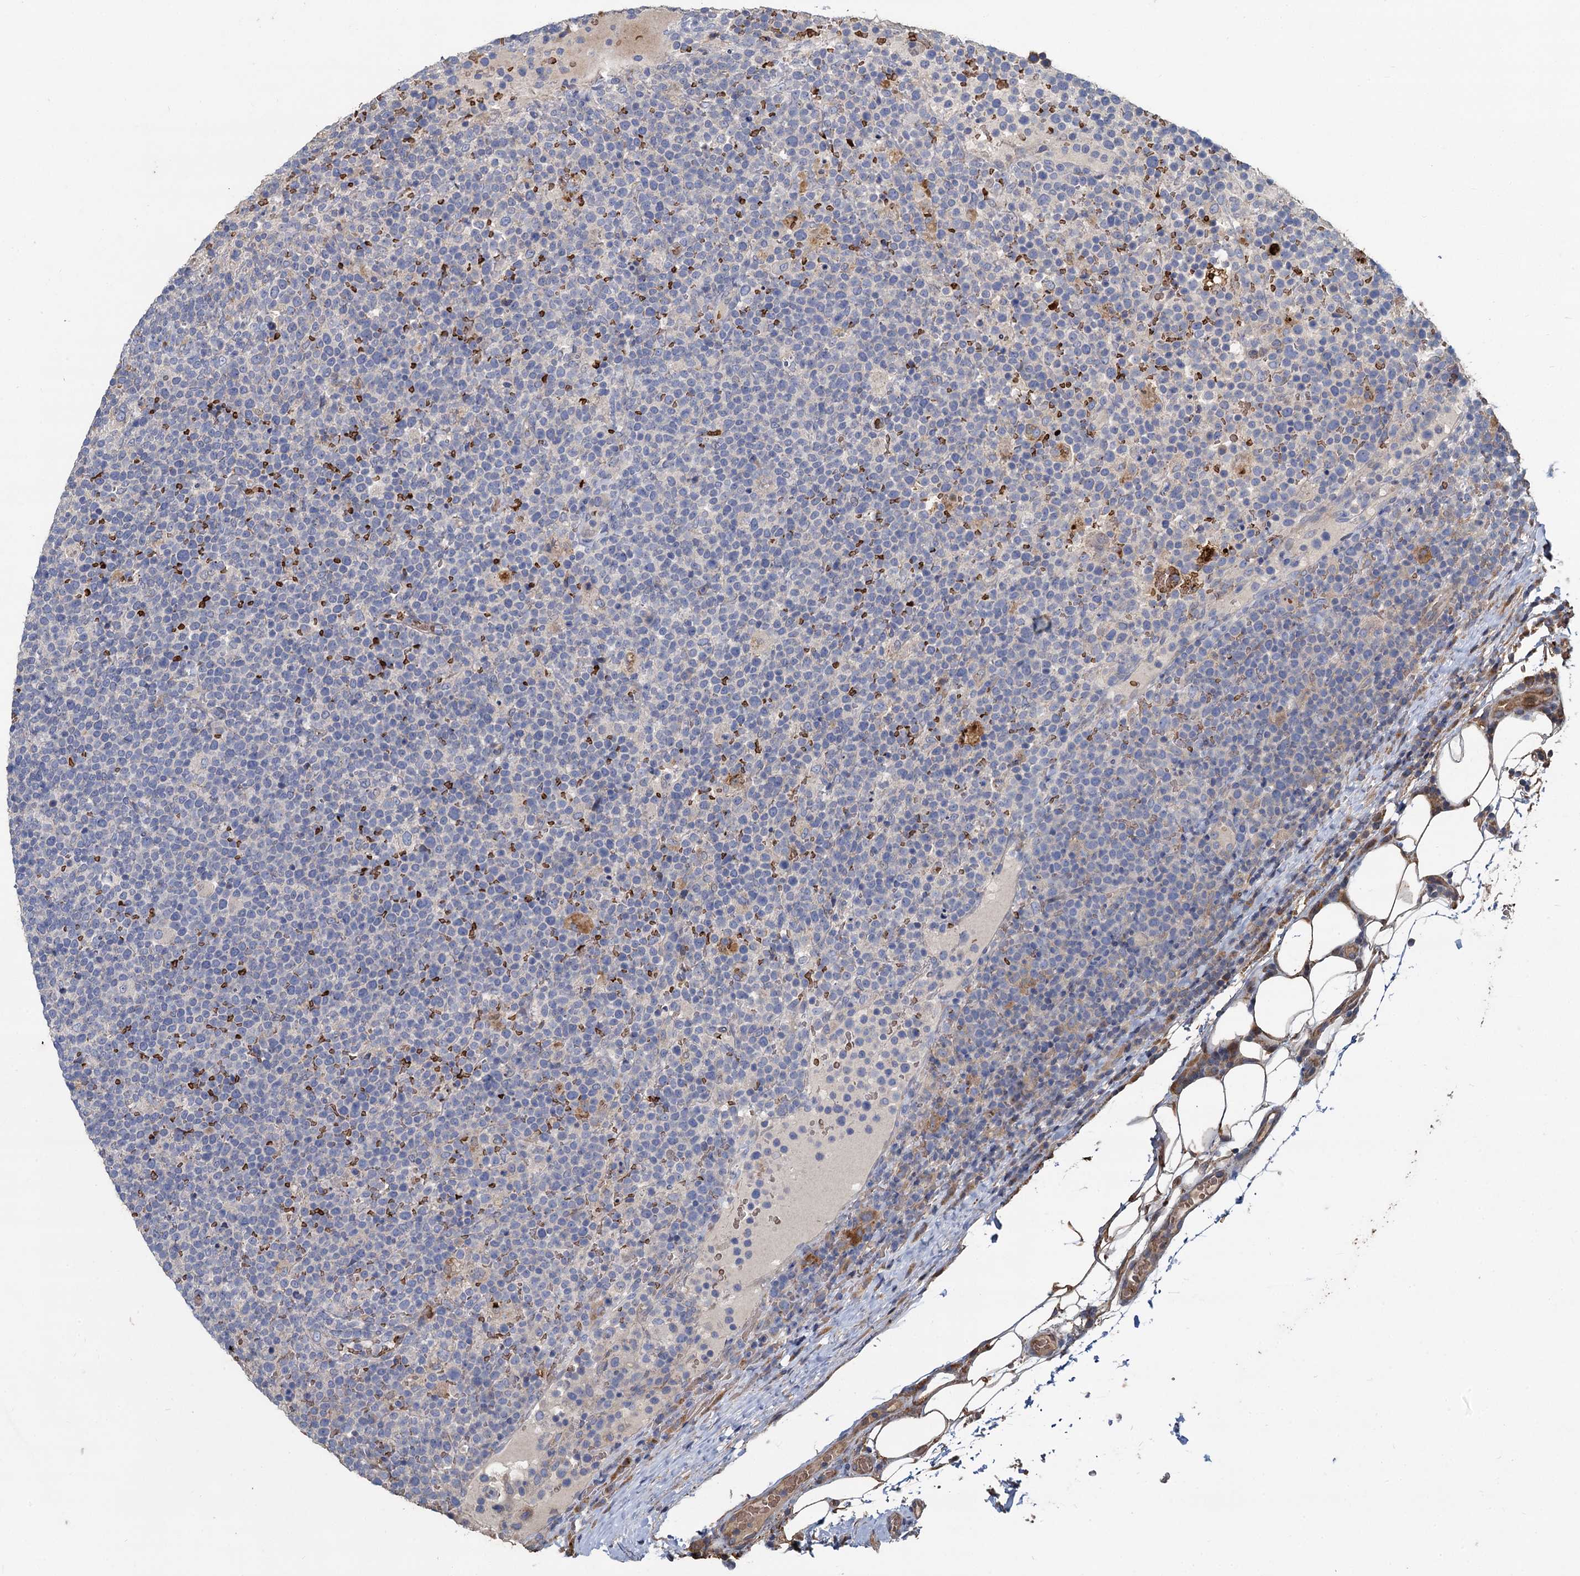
{"staining": {"intensity": "negative", "quantity": "none", "location": "none"}, "tissue": "lymphoma", "cell_type": "Tumor cells", "image_type": "cancer", "snomed": [{"axis": "morphology", "description": "Malignant lymphoma, non-Hodgkin's type, High grade"}, {"axis": "topography", "description": "Lymph node"}], "caption": "Immunohistochemistry micrograph of neoplastic tissue: human lymphoma stained with DAB shows no significant protein expression in tumor cells. (Stains: DAB (3,3'-diaminobenzidine) immunohistochemistry with hematoxylin counter stain, Microscopy: brightfield microscopy at high magnification).", "gene": "TCTN2", "patient": {"sex": "male", "age": 61}}